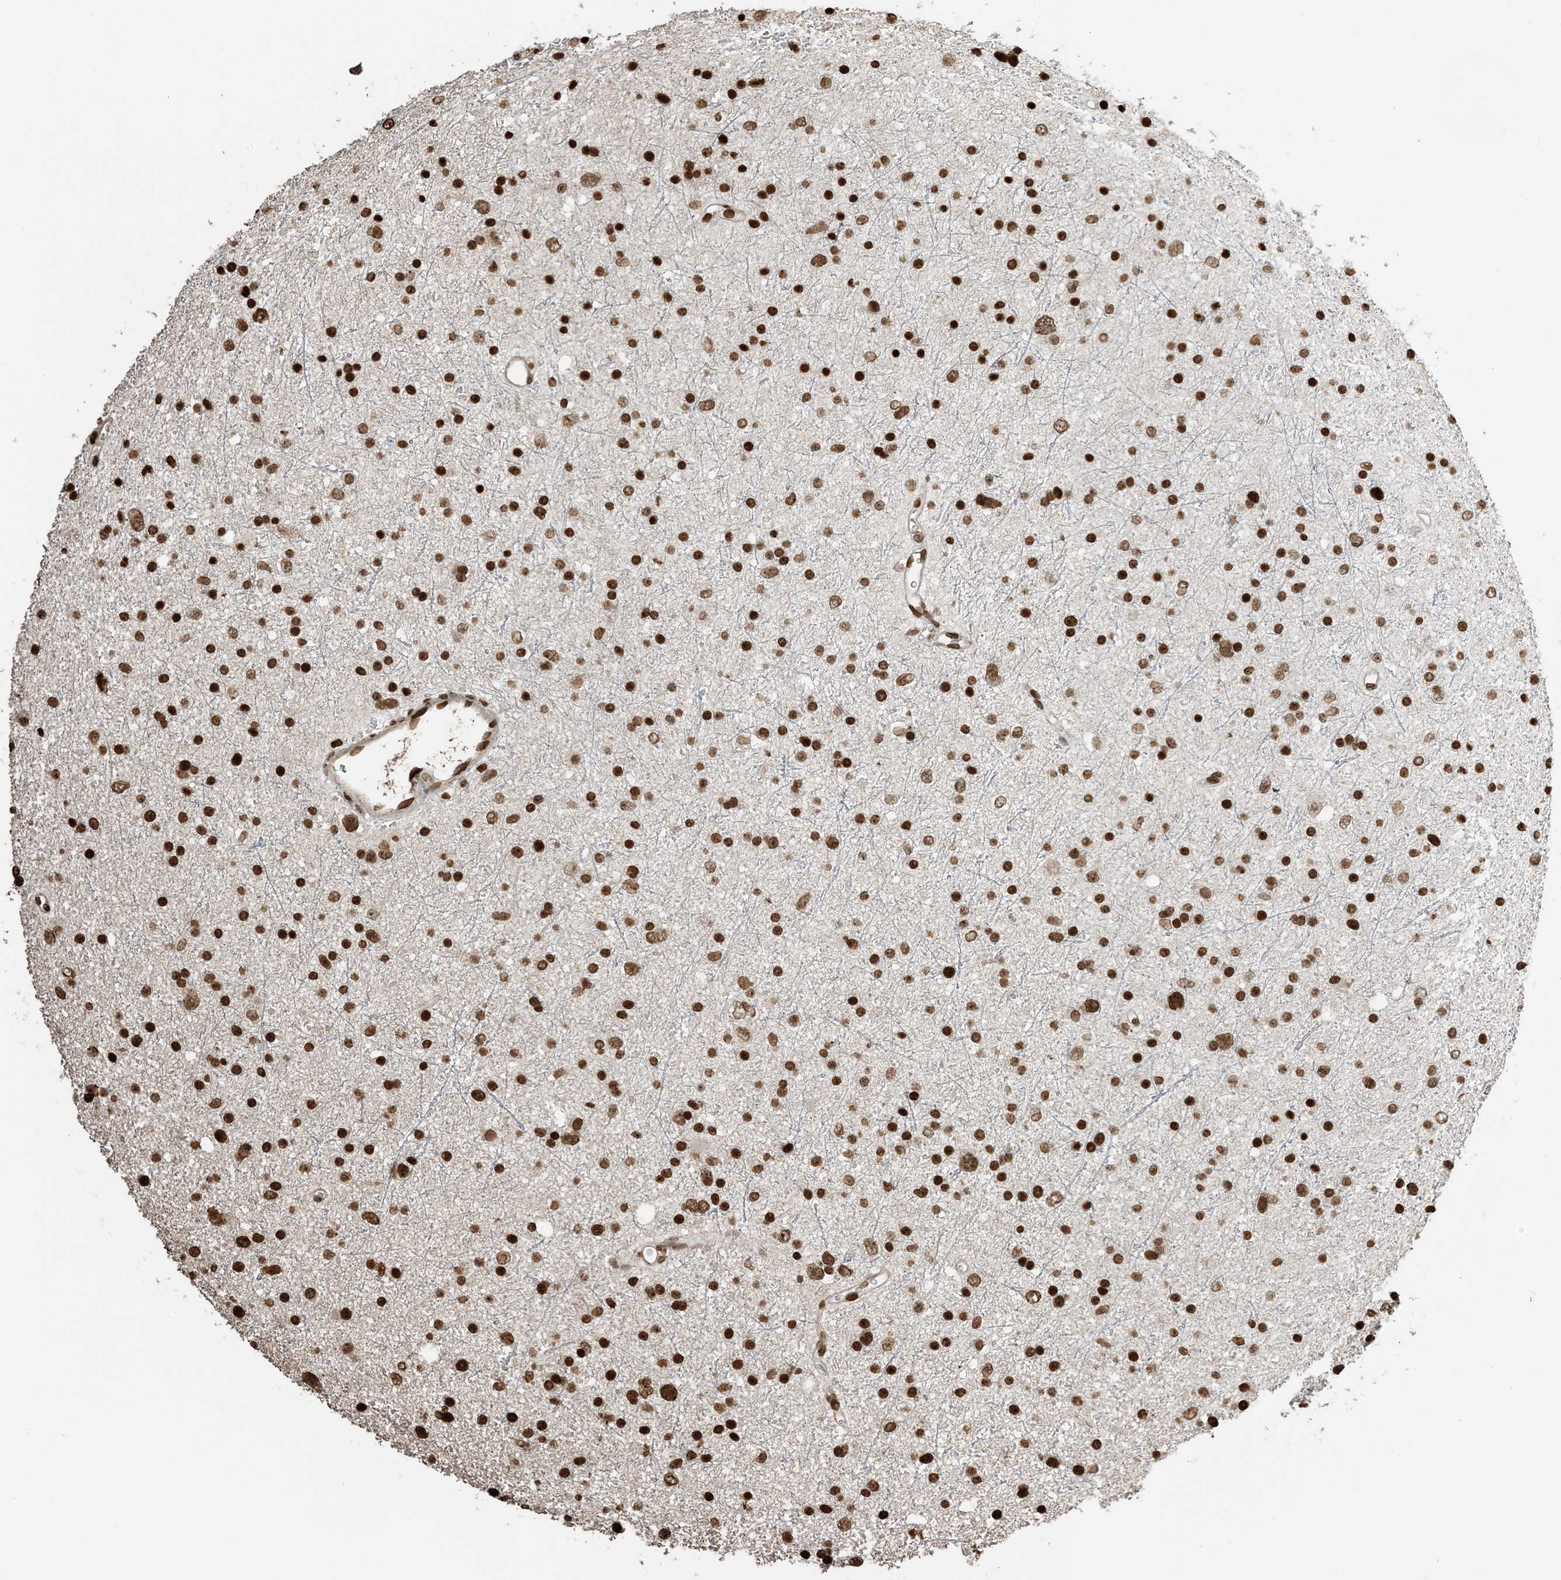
{"staining": {"intensity": "strong", "quantity": ">75%", "location": "nuclear"}, "tissue": "glioma", "cell_type": "Tumor cells", "image_type": "cancer", "snomed": [{"axis": "morphology", "description": "Glioma, malignant, Low grade"}, {"axis": "topography", "description": "Brain"}], "caption": "A photomicrograph of malignant glioma (low-grade) stained for a protein exhibits strong nuclear brown staining in tumor cells. (DAB IHC with brightfield microscopy, high magnification).", "gene": "H3-3B", "patient": {"sex": "female", "age": 37}}